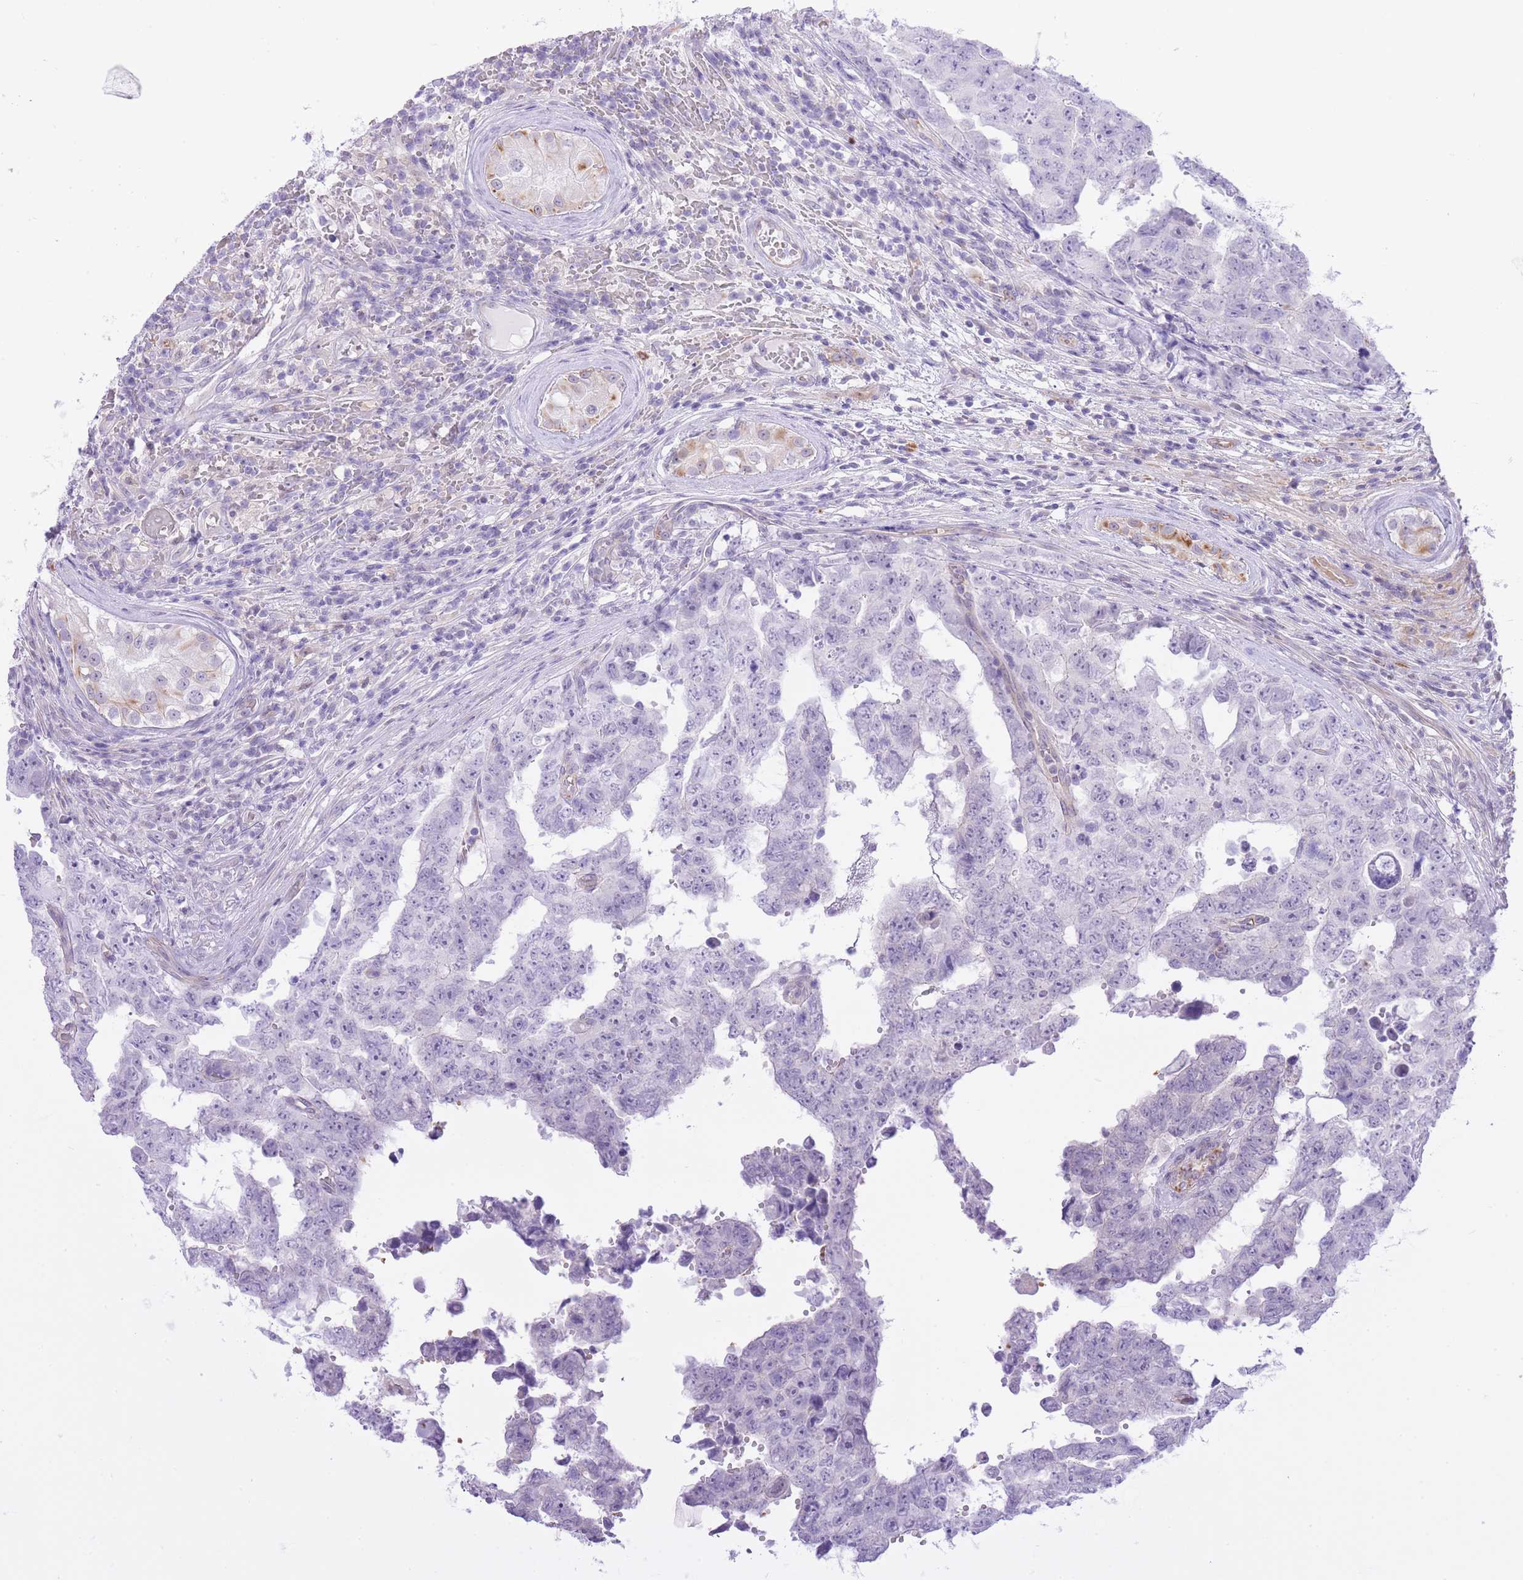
{"staining": {"intensity": "negative", "quantity": "none", "location": "none"}, "tissue": "testis cancer", "cell_type": "Tumor cells", "image_type": "cancer", "snomed": [{"axis": "morphology", "description": "Normal tissue, NOS"}, {"axis": "morphology", "description": "Carcinoma, Embryonal, NOS"}, {"axis": "topography", "description": "Testis"}, {"axis": "topography", "description": "Epididymis"}], "caption": "This is a micrograph of IHC staining of testis embryonal carcinoma, which shows no expression in tumor cells.", "gene": "MEIOSIN", "patient": {"sex": "male", "age": 25}}